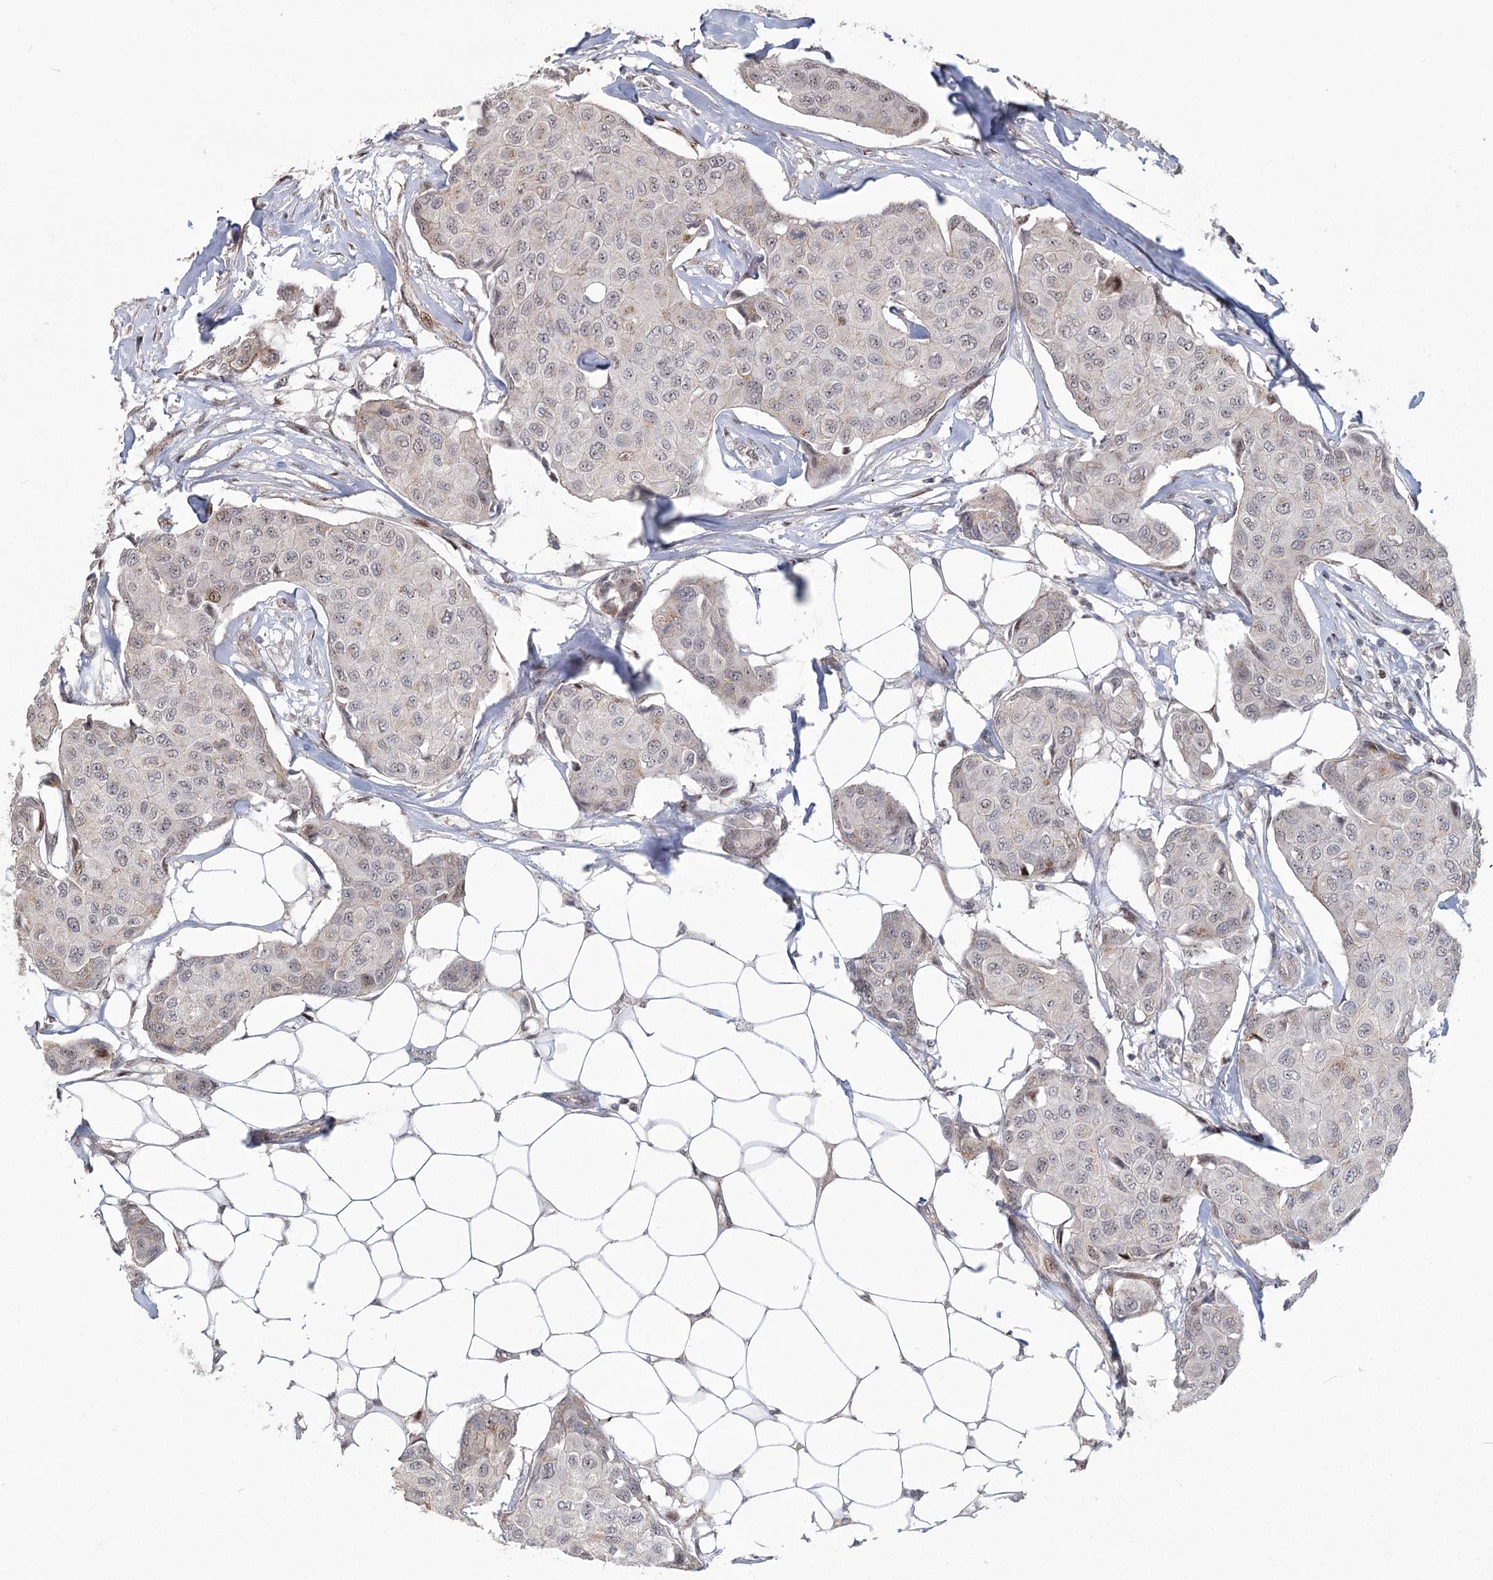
{"staining": {"intensity": "negative", "quantity": "none", "location": "none"}, "tissue": "breast cancer", "cell_type": "Tumor cells", "image_type": "cancer", "snomed": [{"axis": "morphology", "description": "Duct carcinoma"}, {"axis": "topography", "description": "Breast"}], "caption": "This is an immunohistochemistry histopathology image of human breast cancer. There is no expression in tumor cells.", "gene": "PARM1", "patient": {"sex": "female", "age": 80}}